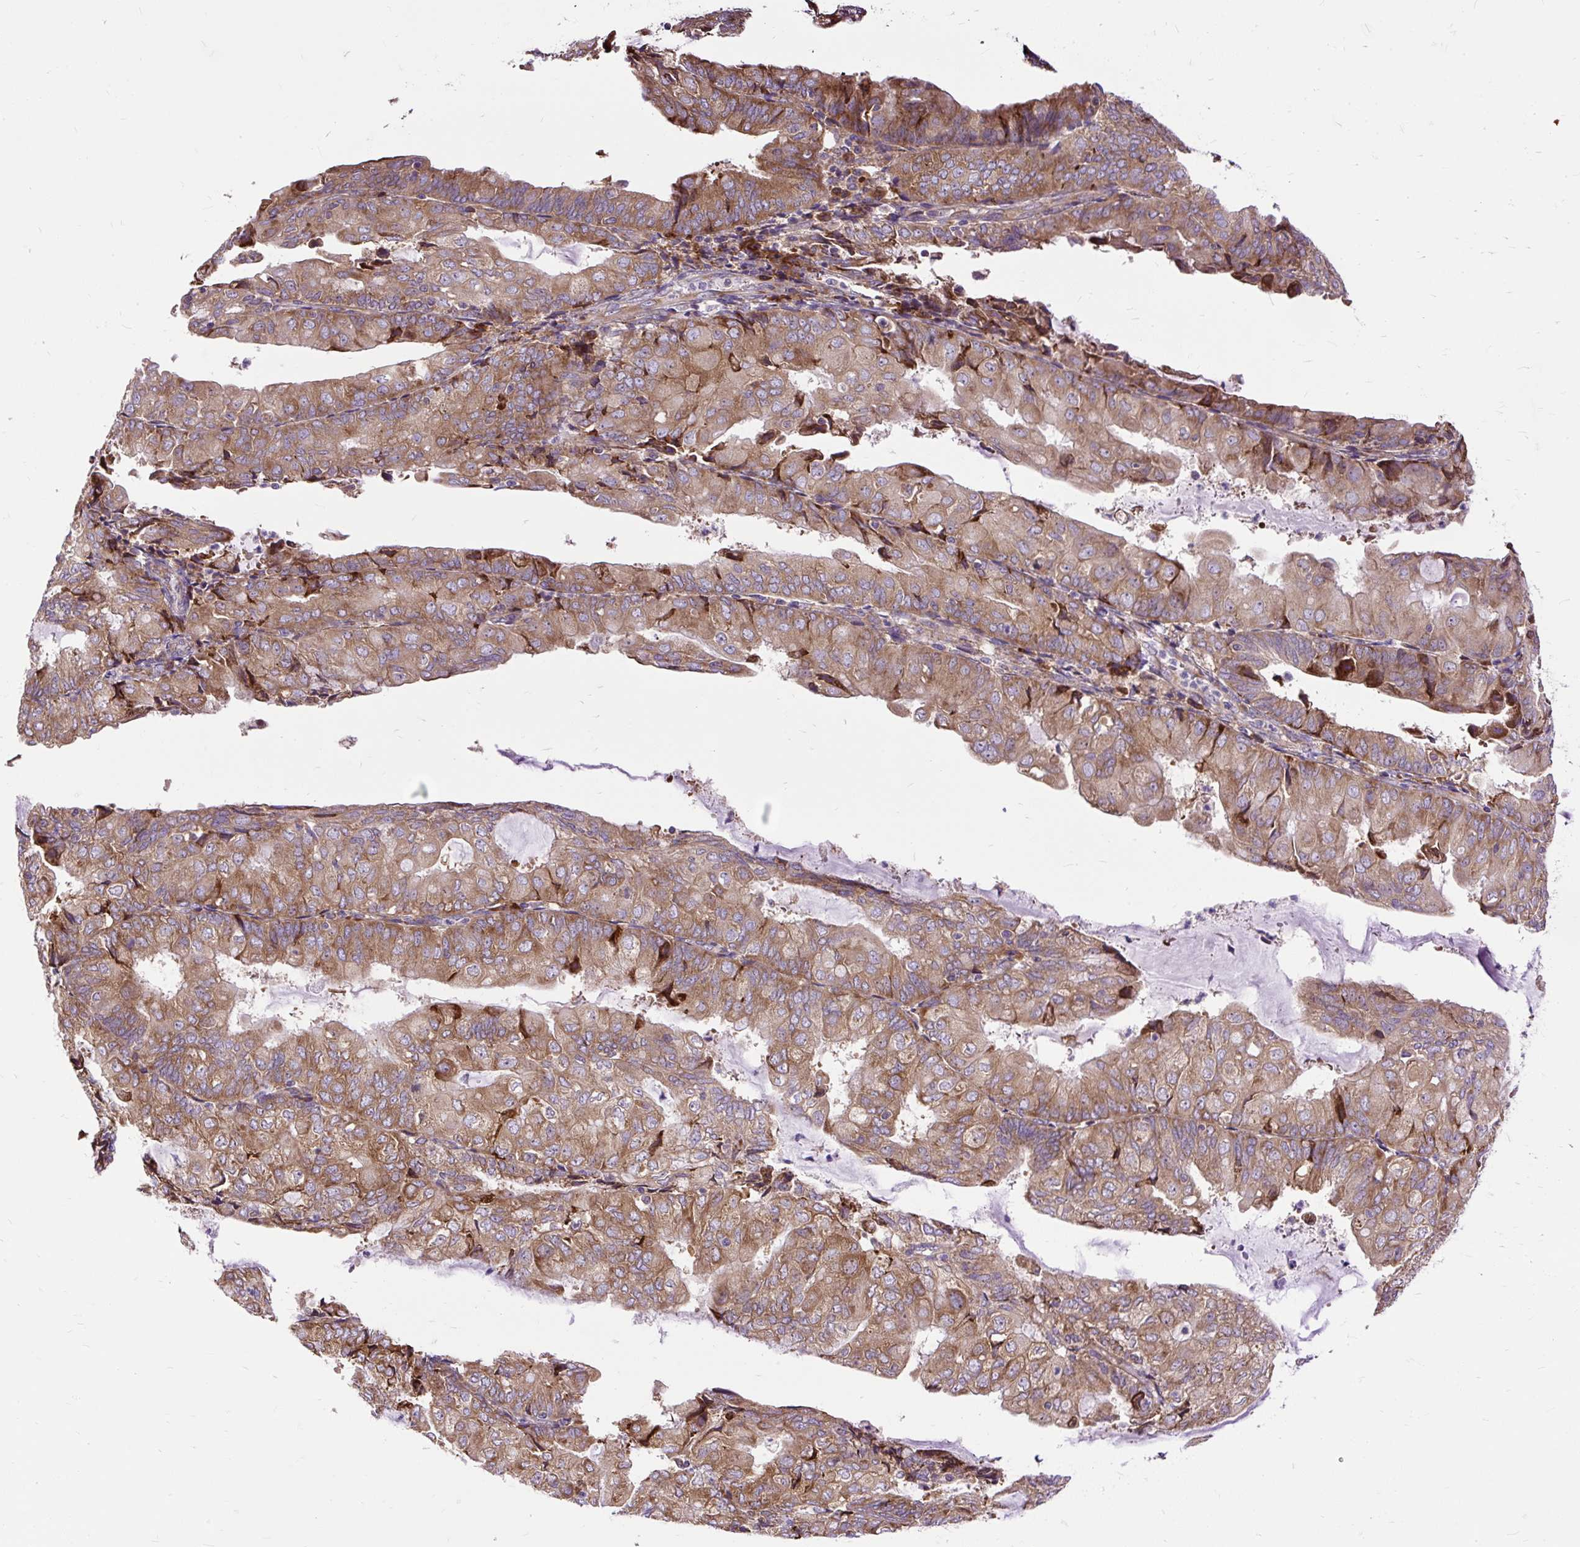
{"staining": {"intensity": "moderate", "quantity": ">75%", "location": "cytoplasmic/membranous"}, "tissue": "endometrial cancer", "cell_type": "Tumor cells", "image_type": "cancer", "snomed": [{"axis": "morphology", "description": "Adenocarcinoma, NOS"}, {"axis": "topography", "description": "Endometrium"}], "caption": "IHC image of neoplastic tissue: endometrial cancer (adenocarcinoma) stained using immunohistochemistry demonstrates medium levels of moderate protein expression localized specifically in the cytoplasmic/membranous of tumor cells, appearing as a cytoplasmic/membranous brown color.", "gene": "RPS5", "patient": {"sex": "female", "age": 81}}